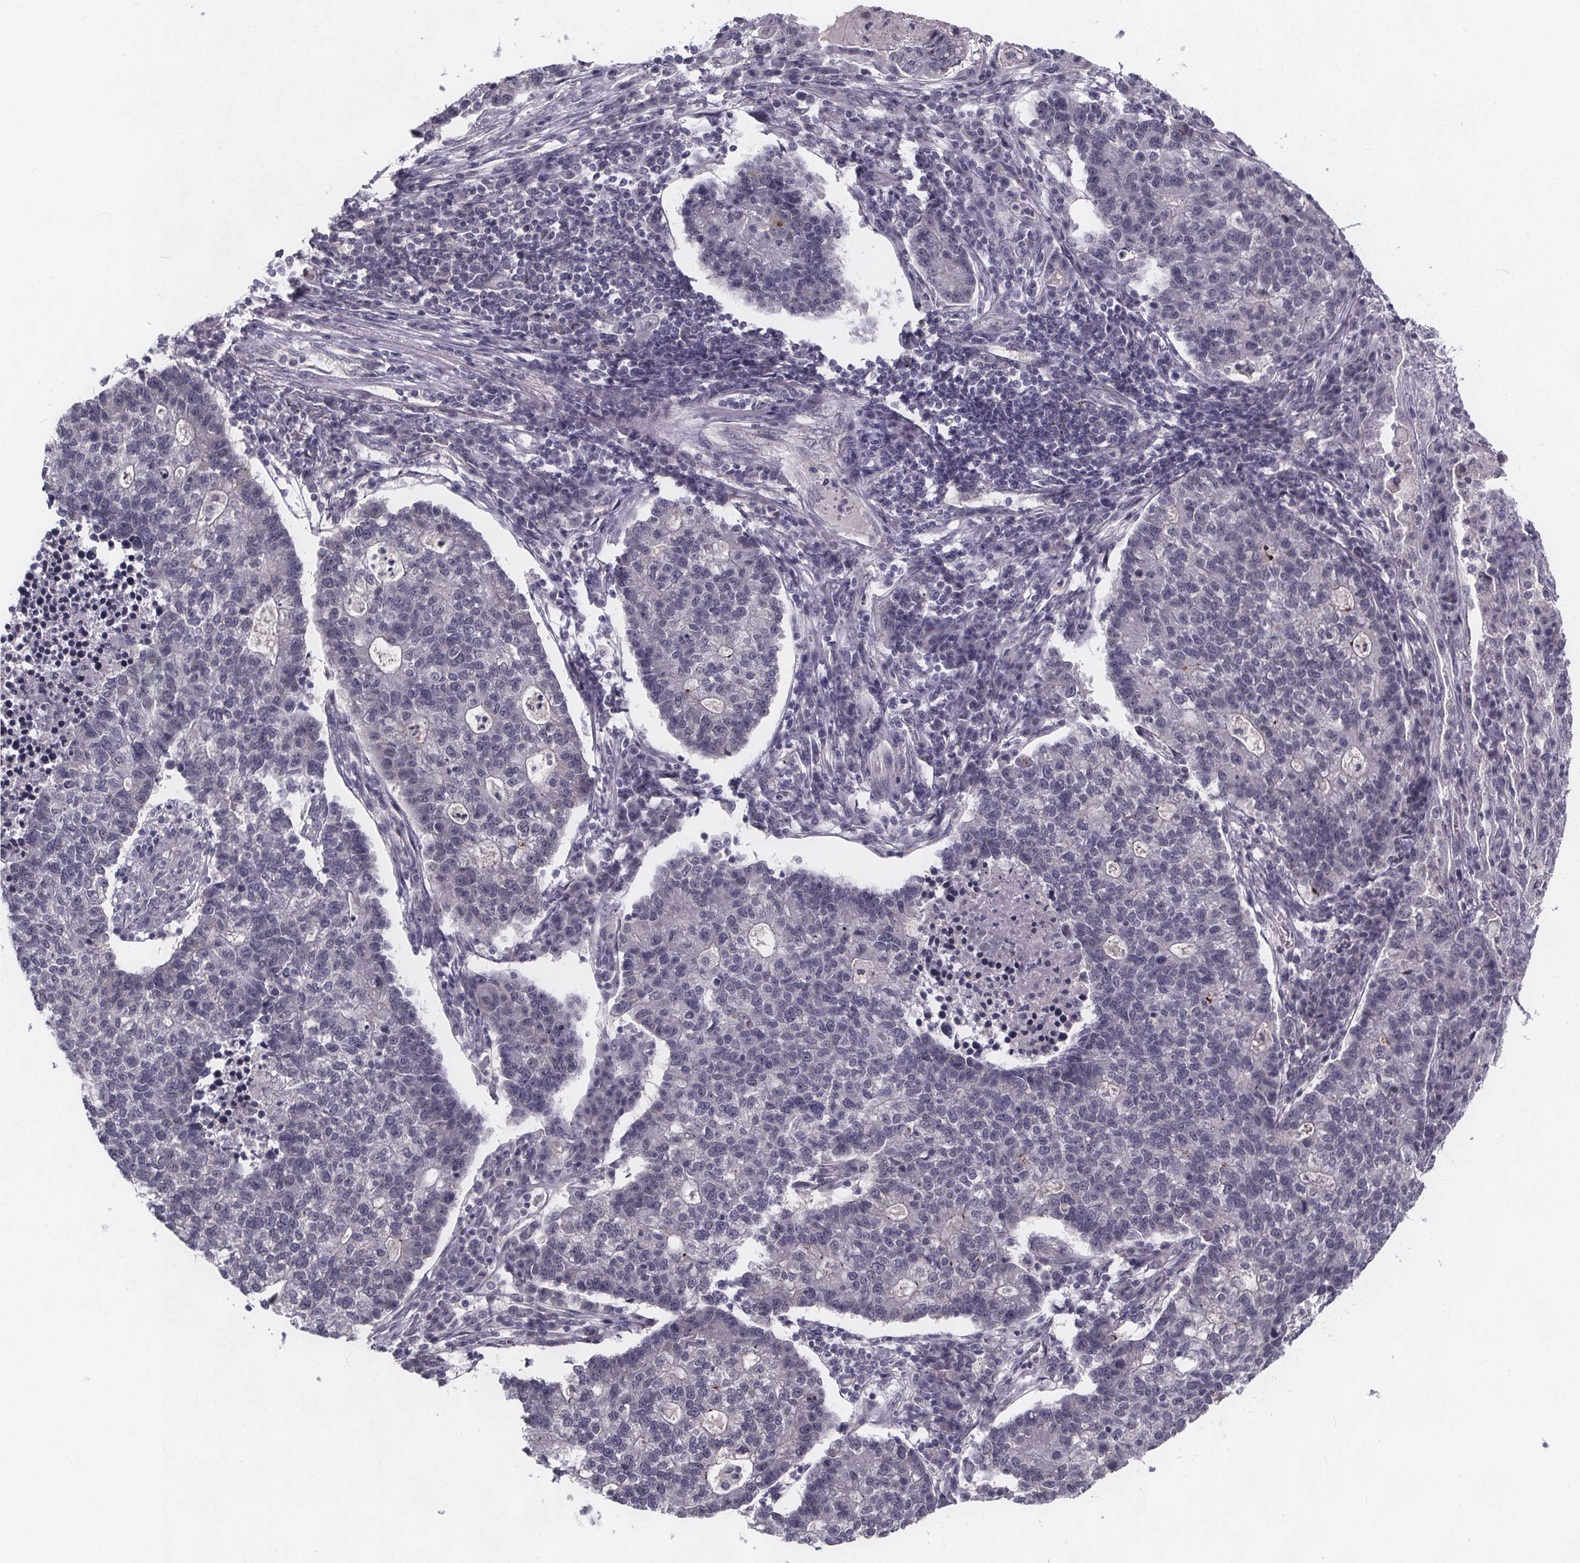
{"staining": {"intensity": "negative", "quantity": "none", "location": "none"}, "tissue": "lung cancer", "cell_type": "Tumor cells", "image_type": "cancer", "snomed": [{"axis": "morphology", "description": "Adenocarcinoma, NOS"}, {"axis": "topography", "description": "Lung"}], "caption": "DAB (3,3'-diaminobenzidine) immunohistochemical staining of lung cancer (adenocarcinoma) demonstrates no significant staining in tumor cells. (DAB immunohistochemistry (IHC) with hematoxylin counter stain).", "gene": "FAM181B", "patient": {"sex": "male", "age": 57}}